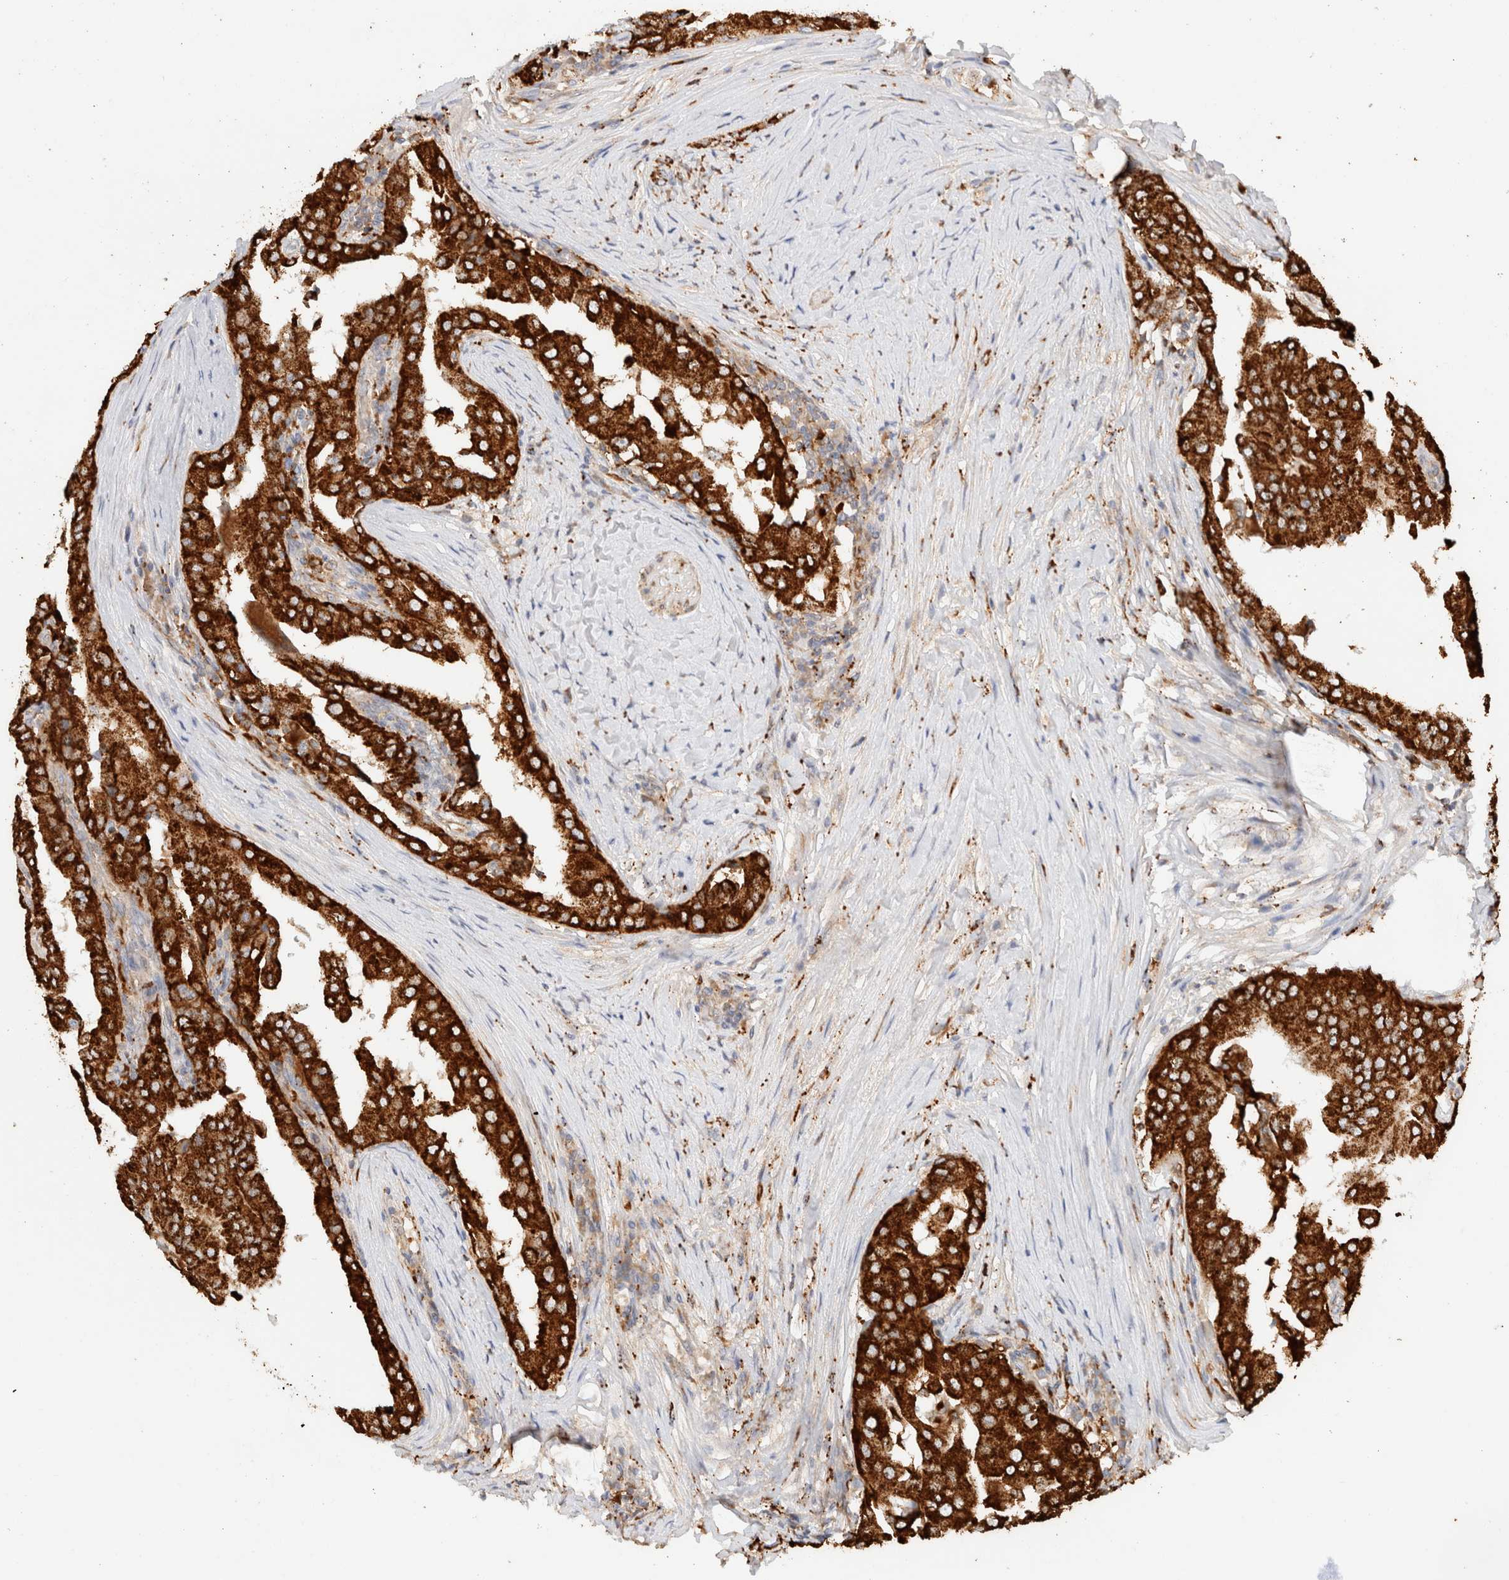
{"staining": {"intensity": "strong", "quantity": ">75%", "location": "cytoplasmic/membranous"}, "tissue": "thyroid cancer", "cell_type": "Tumor cells", "image_type": "cancer", "snomed": [{"axis": "morphology", "description": "Papillary adenocarcinoma, NOS"}, {"axis": "topography", "description": "Thyroid gland"}], "caption": "Thyroid papillary adenocarcinoma tissue demonstrates strong cytoplasmic/membranous expression in approximately >75% of tumor cells, visualized by immunohistochemistry.", "gene": "RABEPK", "patient": {"sex": "male", "age": 33}}